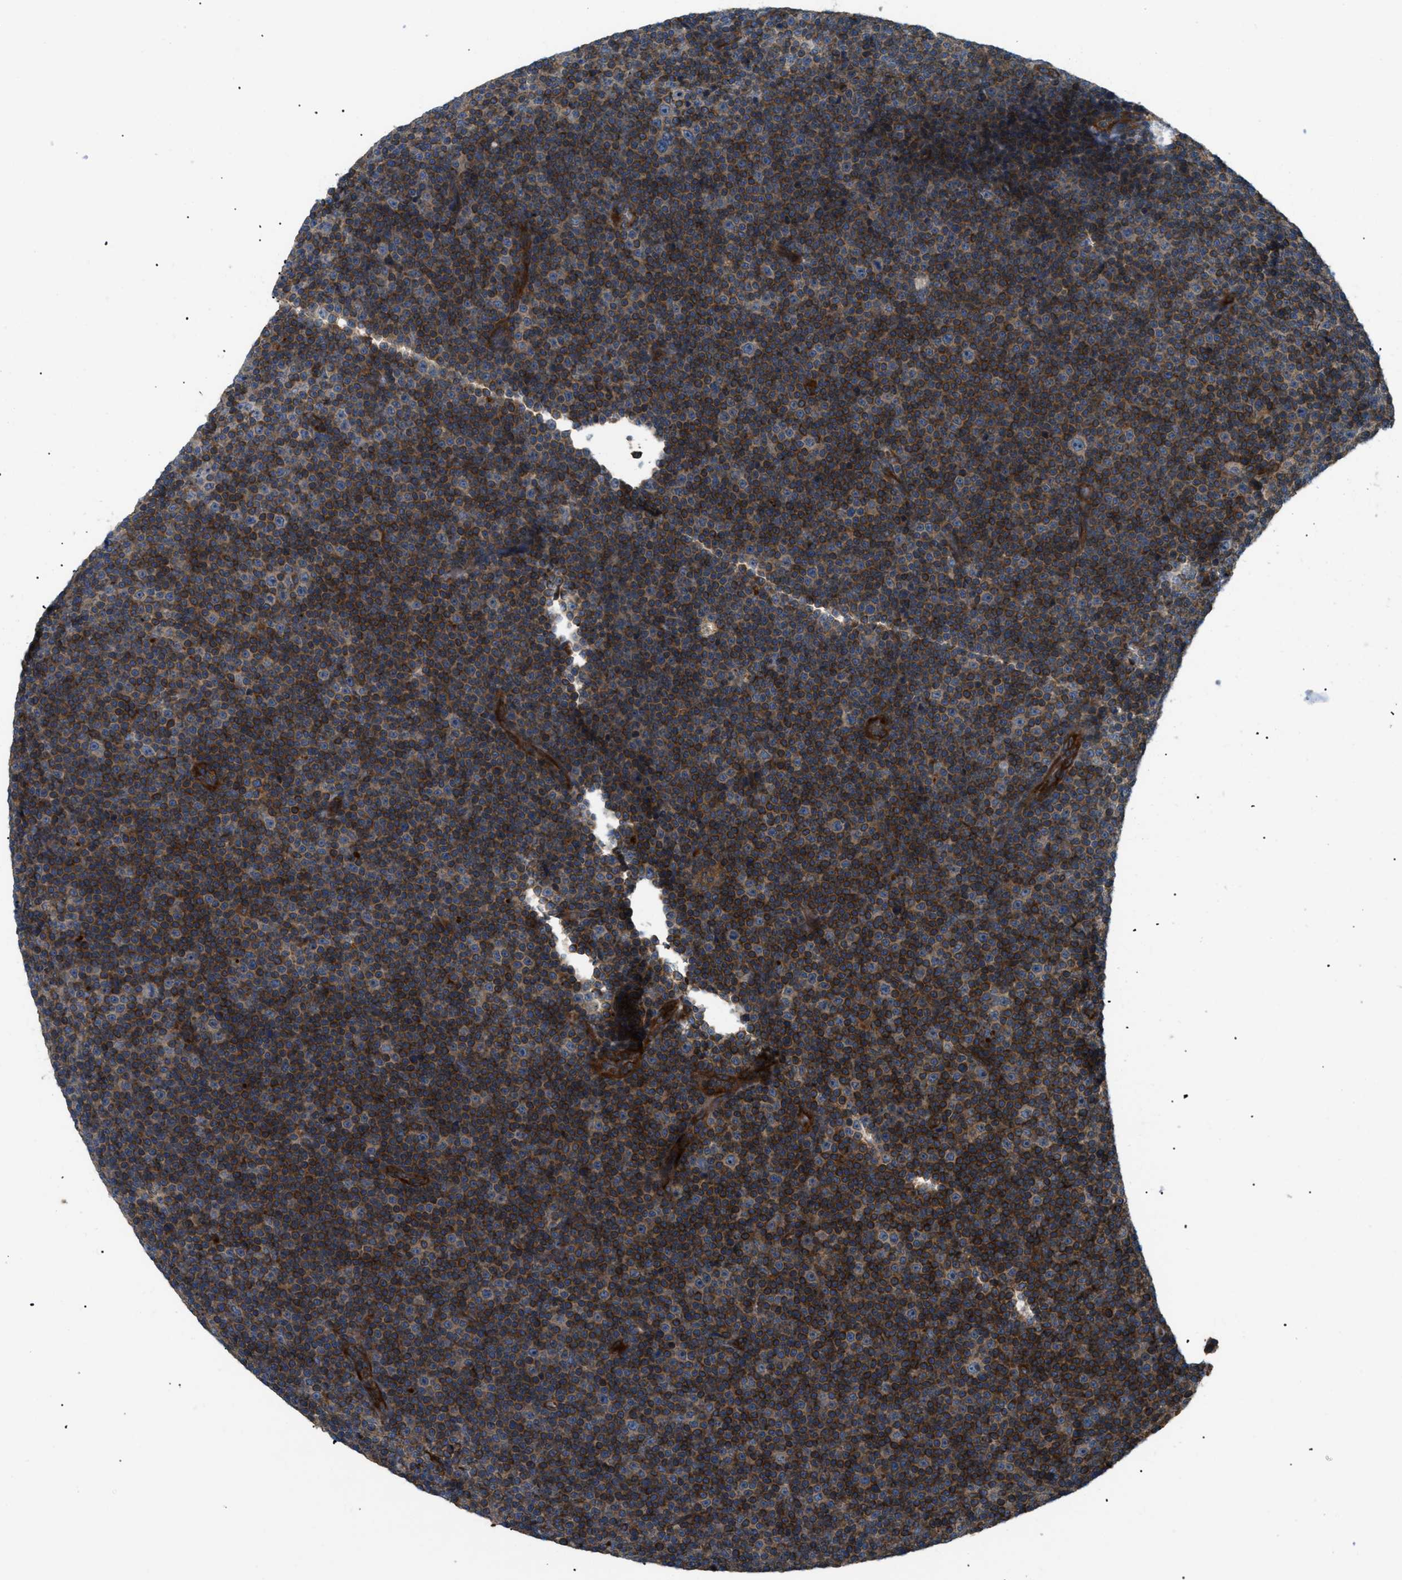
{"staining": {"intensity": "weak", "quantity": ">75%", "location": "cytoplasmic/membranous"}, "tissue": "lymphoma", "cell_type": "Tumor cells", "image_type": "cancer", "snomed": [{"axis": "morphology", "description": "Malignant lymphoma, non-Hodgkin's type, Low grade"}, {"axis": "topography", "description": "Lymph node"}], "caption": "Immunohistochemical staining of low-grade malignant lymphoma, non-Hodgkin's type reveals low levels of weak cytoplasmic/membranous positivity in about >75% of tumor cells. (Stains: DAB in brown, nuclei in blue, Microscopy: brightfield microscopy at high magnification).", "gene": "ATP2A3", "patient": {"sex": "female", "age": 67}}